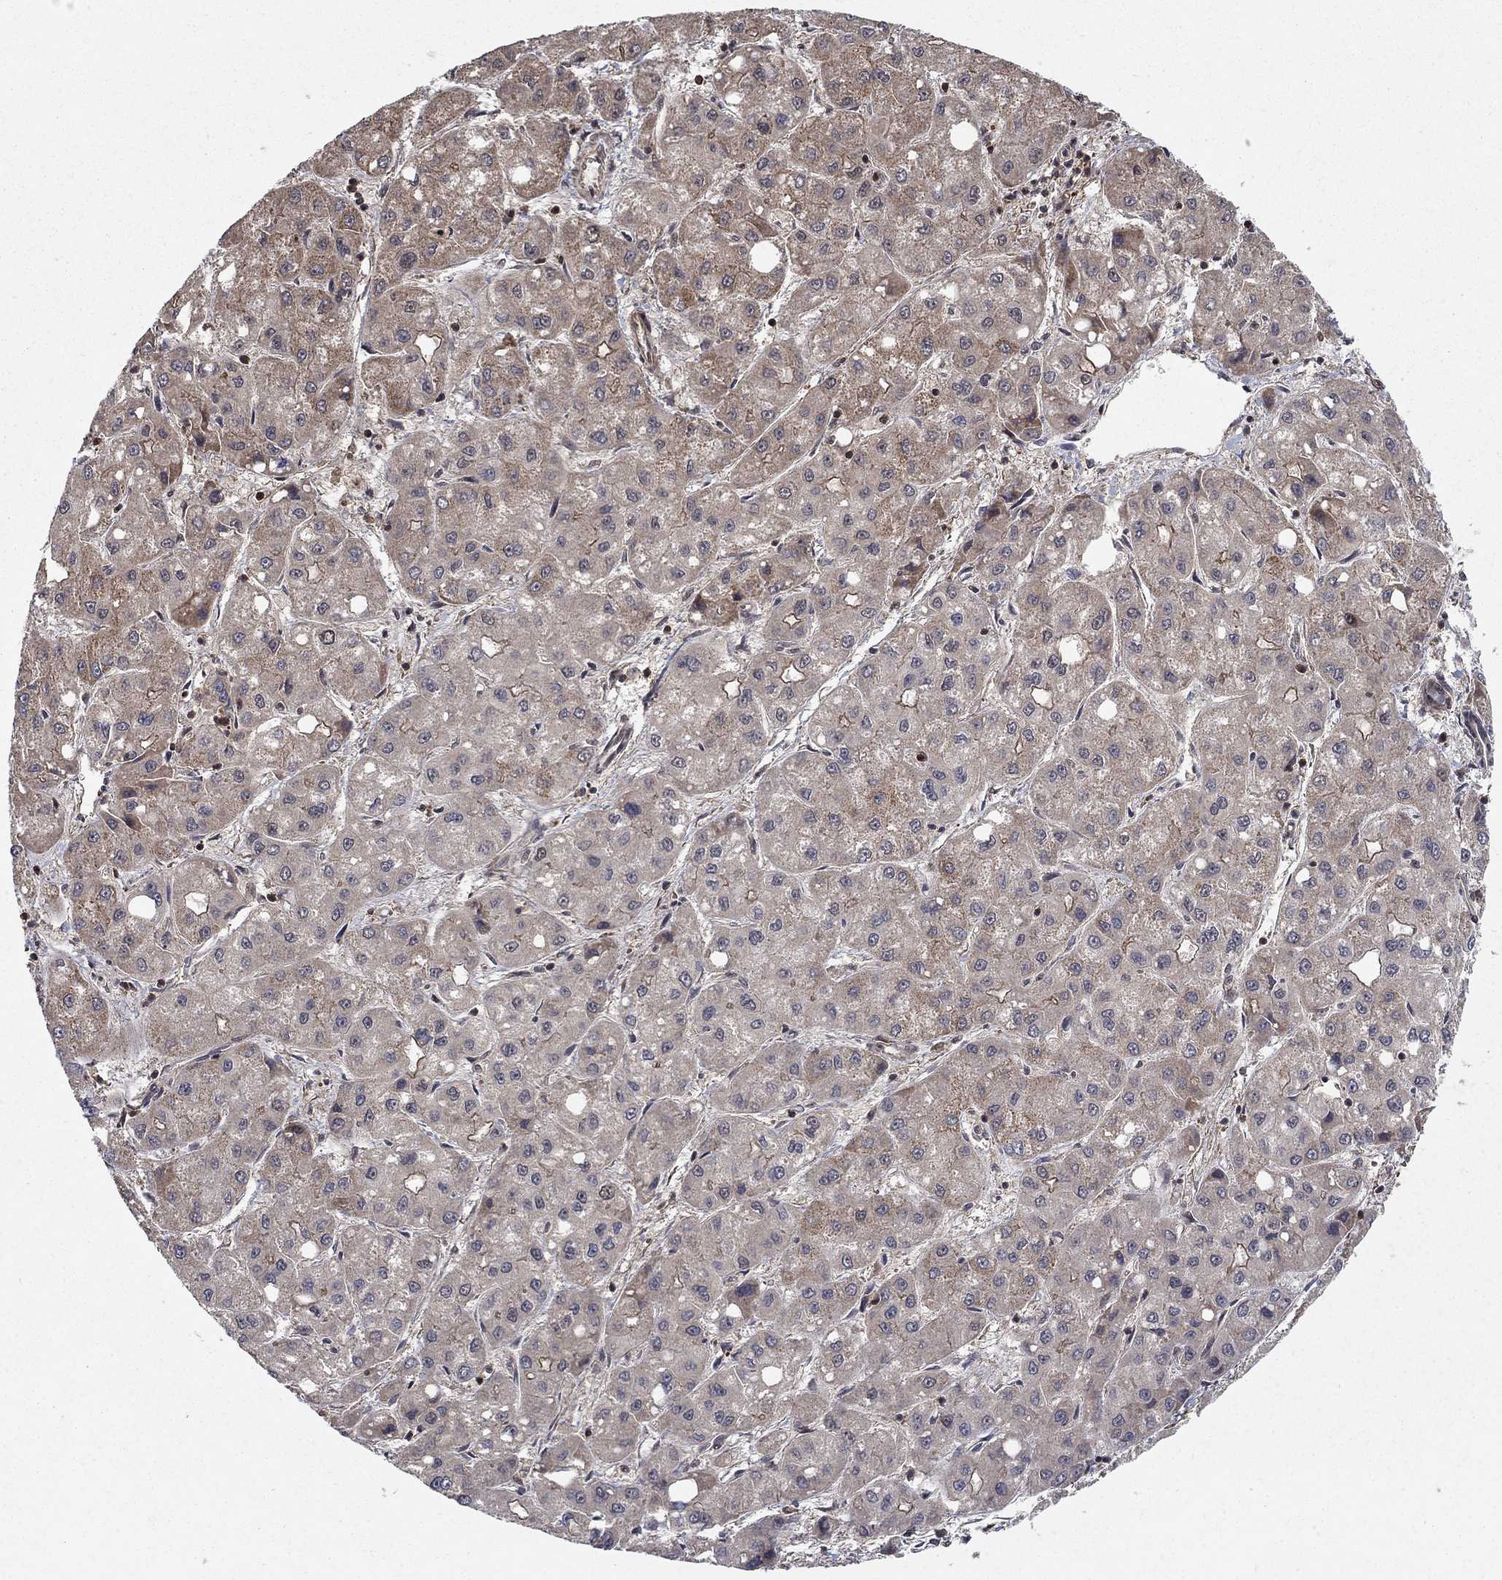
{"staining": {"intensity": "moderate", "quantity": "<25%", "location": "cytoplasmic/membranous"}, "tissue": "liver cancer", "cell_type": "Tumor cells", "image_type": "cancer", "snomed": [{"axis": "morphology", "description": "Carcinoma, Hepatocellular, NOS"}, {"axis": "topography", "description": "Liver"}], "caption": "Immunohistochemical staining of human liver cancer (hepatocellular carcinoma) displays low levels of moderate cytoplasmic/membranous positivity in approximately <25% of tumor cells.", "gene": "CCDC66", "patient": {"sex": "male", "age": 73}}